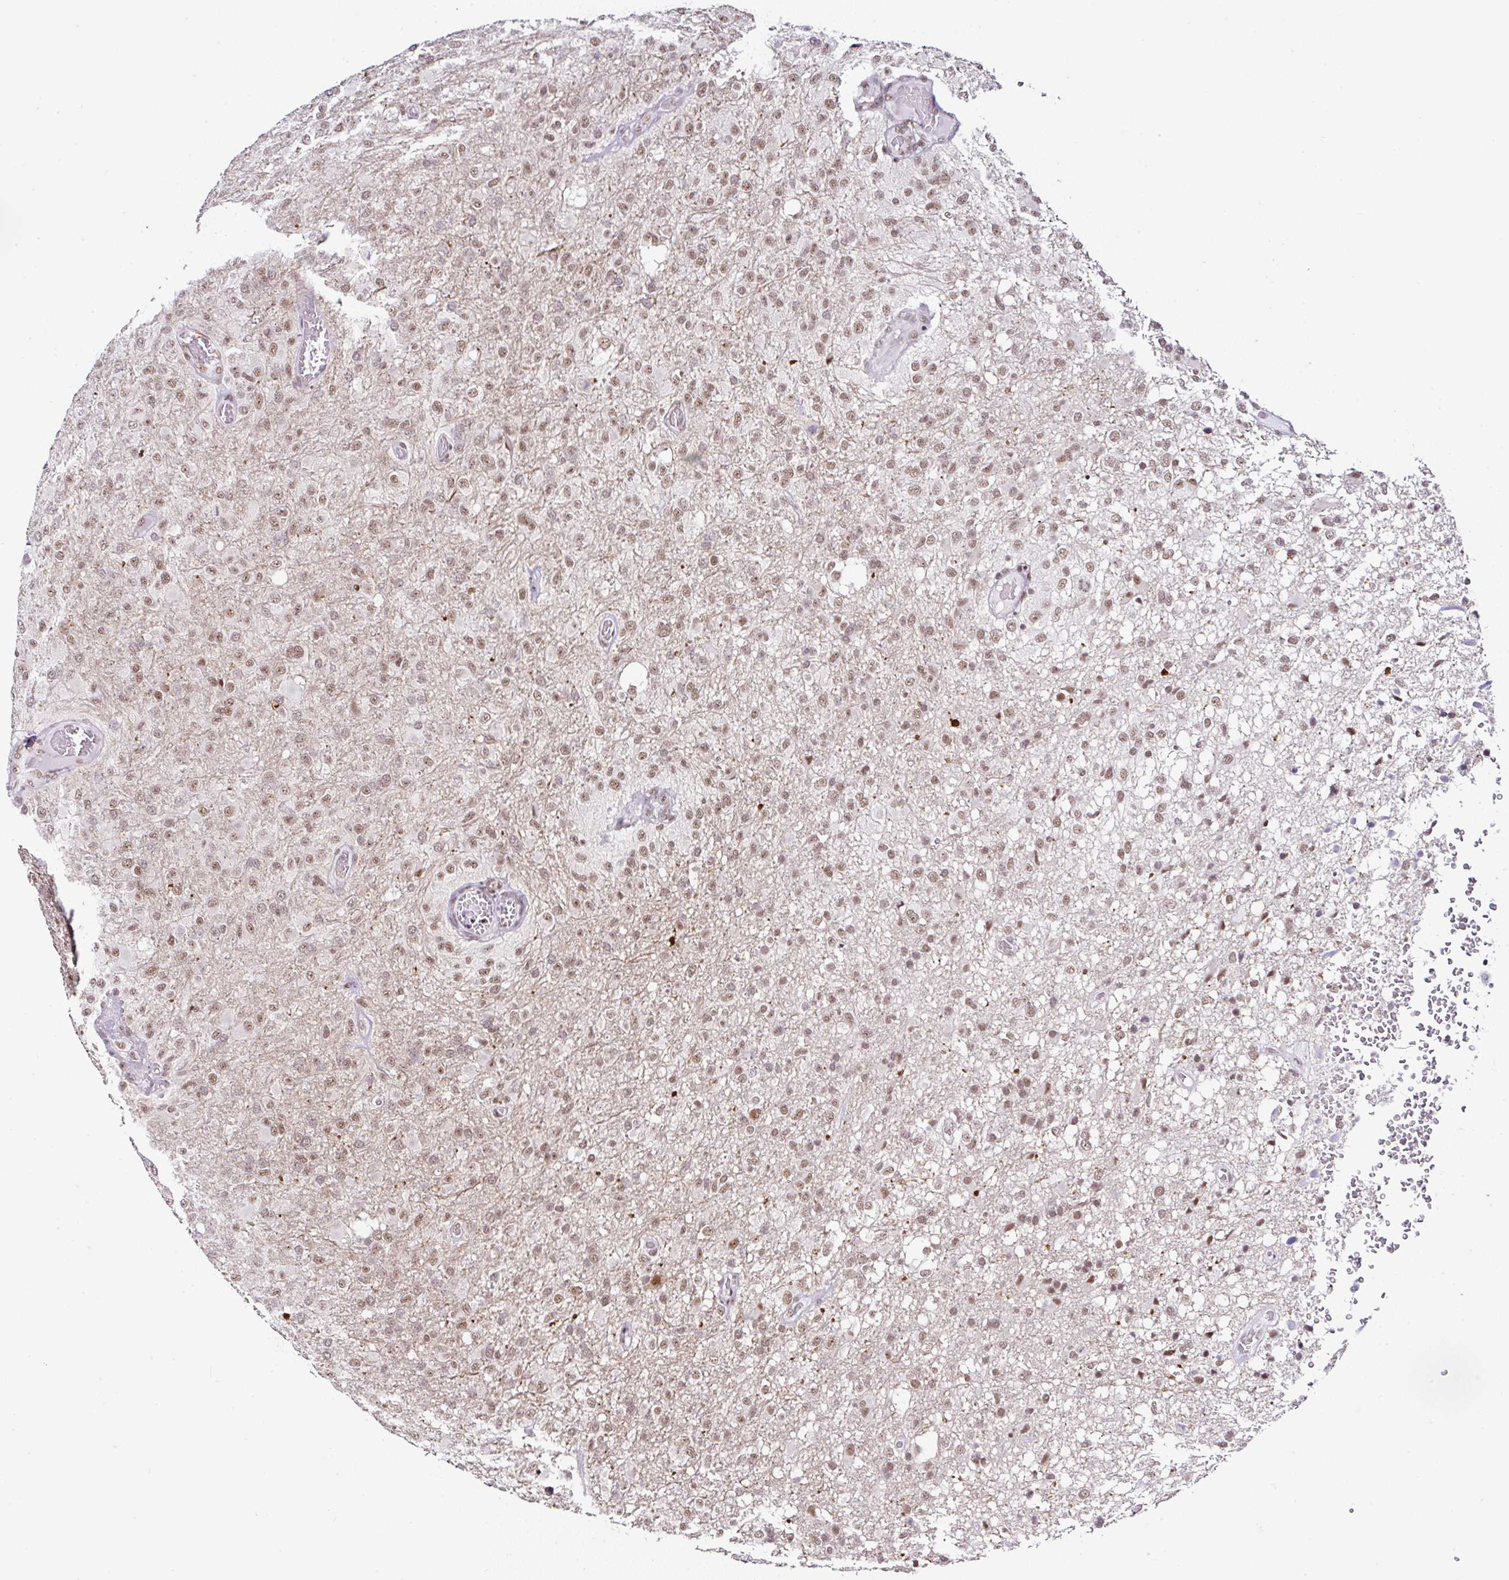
{"staining": {"intensity": "moderate", "quantity": ">75%", "location": "nuclear"}, "tissue": "glioma", "cell_type": "Tumor cells", "image_type": "cancer", "snomed": [{"axis": "morphology", "description": "Glioma, malignant, High grade"}, {"axis": "topography", "description": "Brain"}], "caption": "A micrograph of human malignant glioma (high-grade) stained for a protein shows moderate nuclear brown staining in tumor cells.", "gene": "PTPN2", "patient": {"sex": "female", "age": 74}}